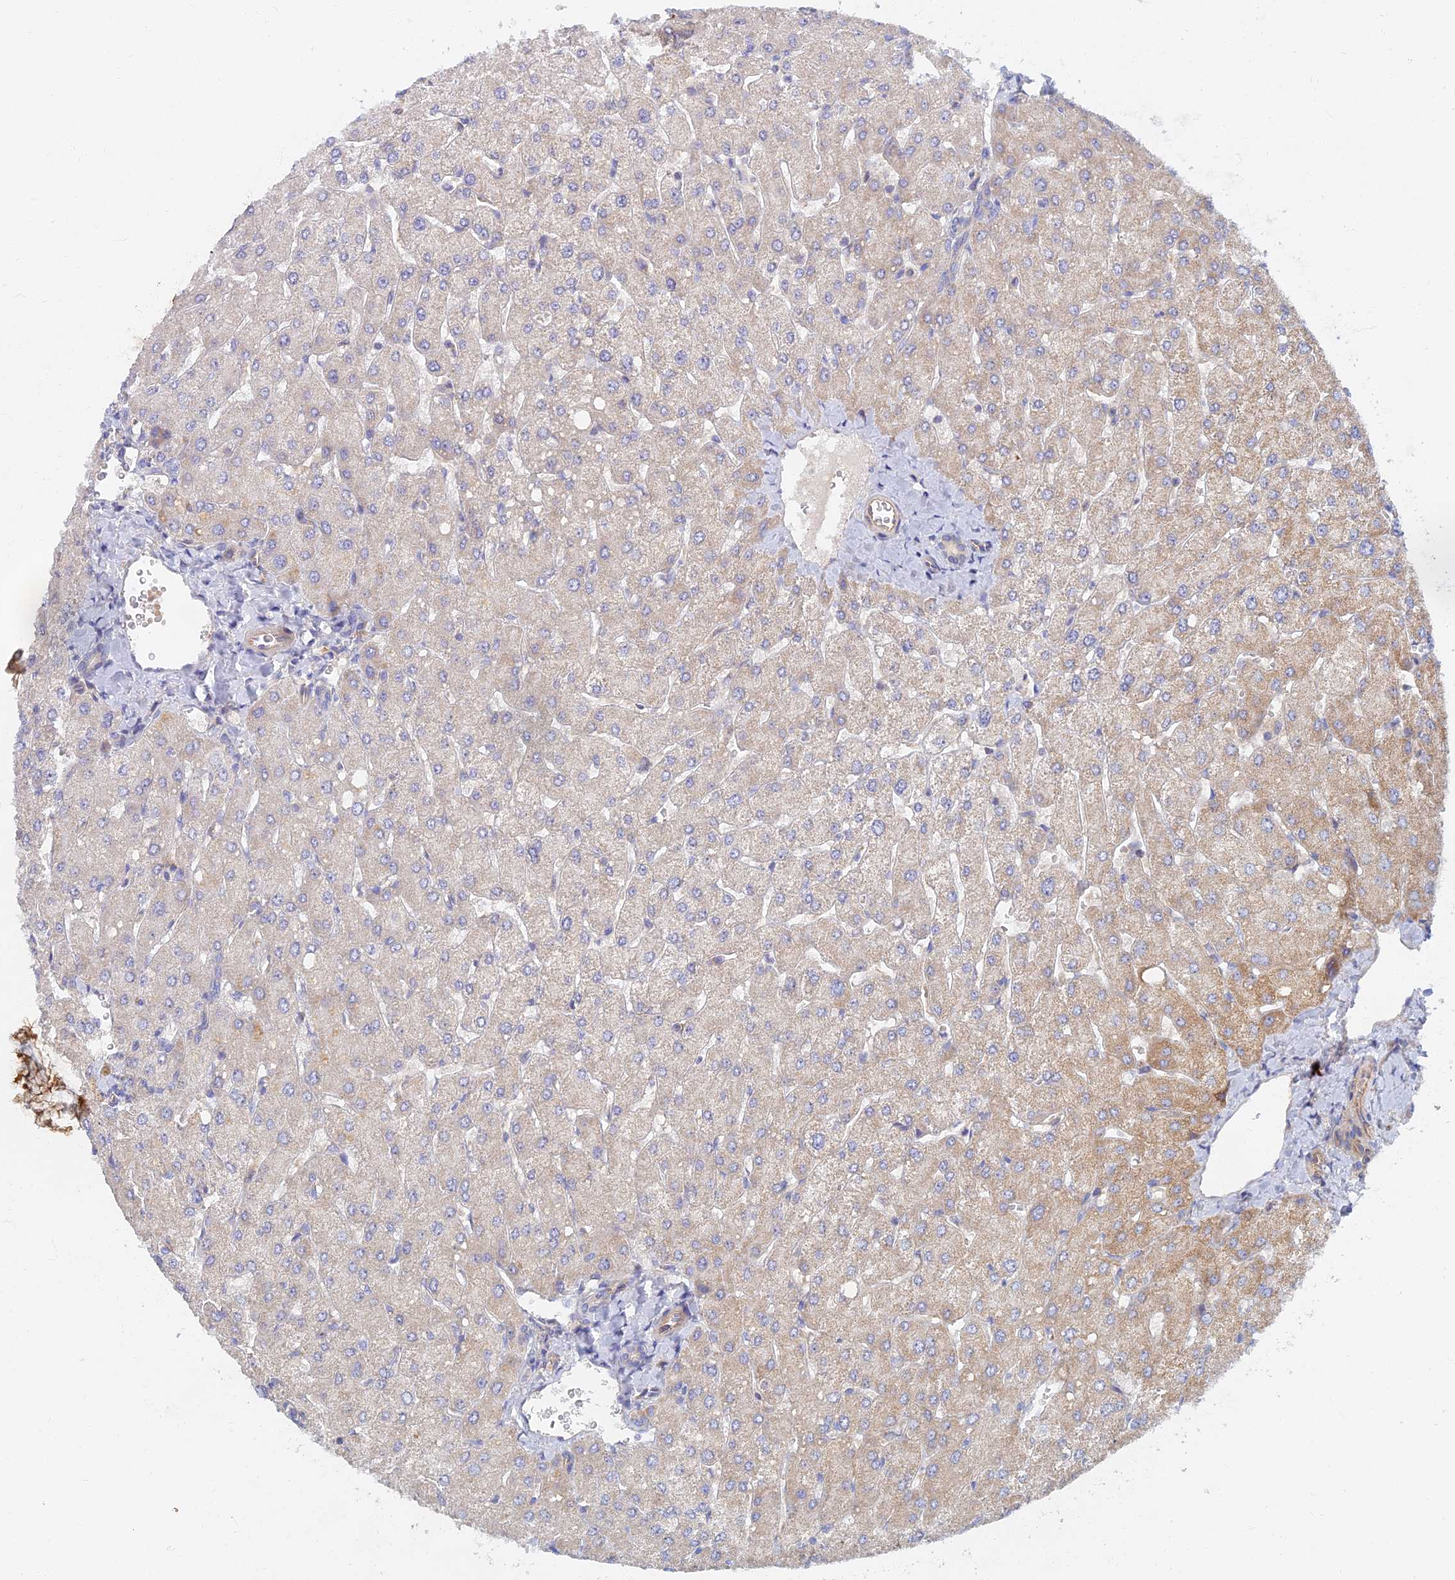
{"staining": {"intensity": "weak", "quantity": "25%-75%", "location": "cytoplasmic/membranous"}, "tissue": "liver", "cell_type": "Cholangiocytes", "image_type": "normal", "snomed": [{"axis": "morphology", "description": "Normal tissue, NOS"}, {"axis": "topography", "description": "Liver"}], "caption": "About 25%-75% of cholangiocytes in benign liver demonstrate weak cytoplasmic/membranous protein positivity as visualized by brown immunohistochemical staining.", "gene": "TMEM44", "patient": {"sex": "male", "age": 55}}